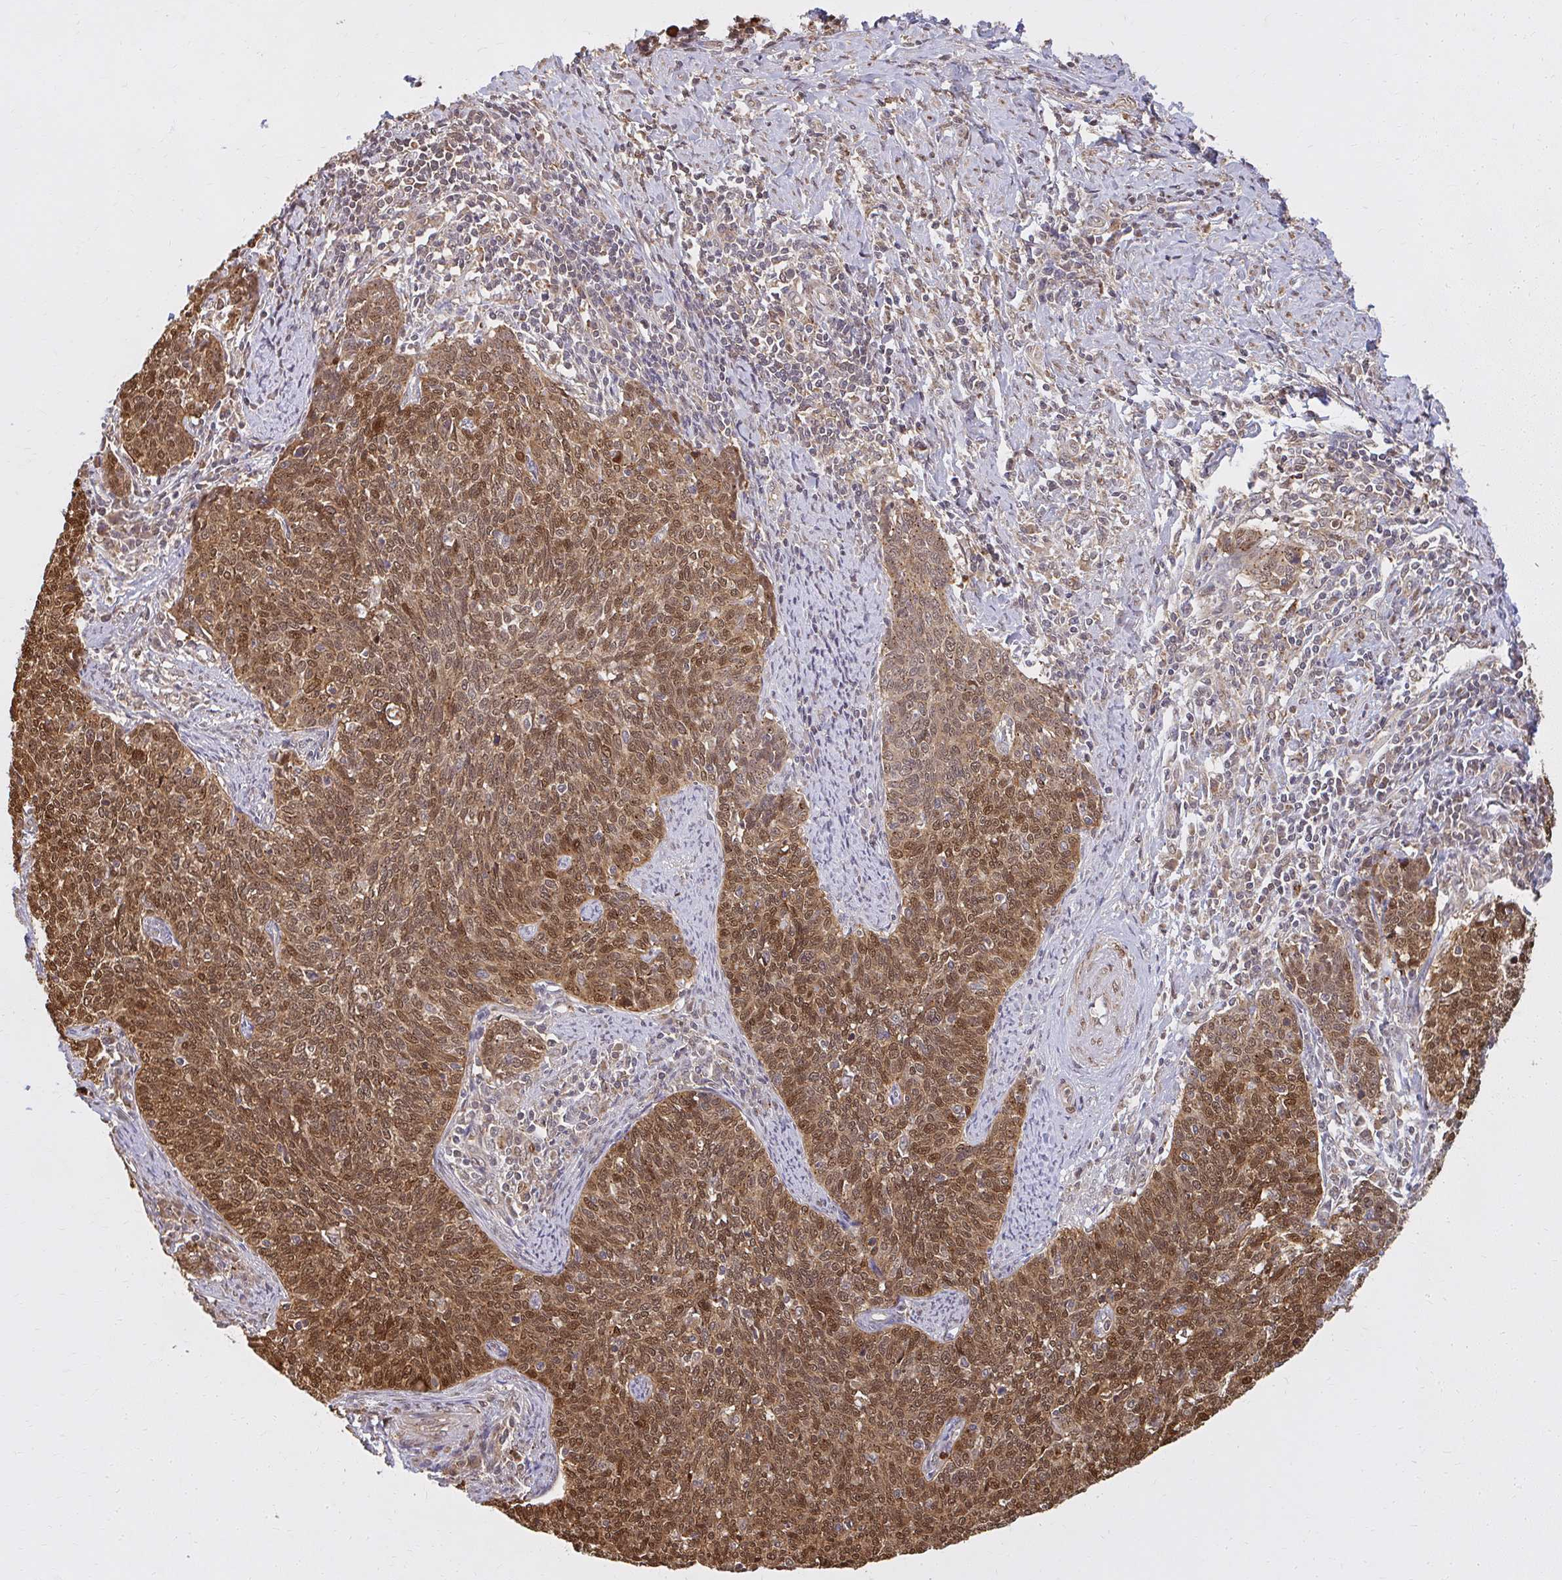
{"staining": {"intensity": "strong", "quantity": ">75%", "location": "cytoplasmic/membranous,nuclear"}, "tissue": "cervical cancer", "cell_type": "Tumor cells", "image_type": "cancer", "snomed": [{"axis": "morphology", "description": "Squamous cell carcinoma, NOS"}, {"axis": "topography", "description": "Cervix"}], "caption": "The immunohistochemical stain labels strong cytoplasmic/membranous and nuclear staining in tumor cells of cervical cancer (squamous cell carcinoma) tissue.", "gene": "LARS2", "patient": {"sex": "female", "age": 39}}